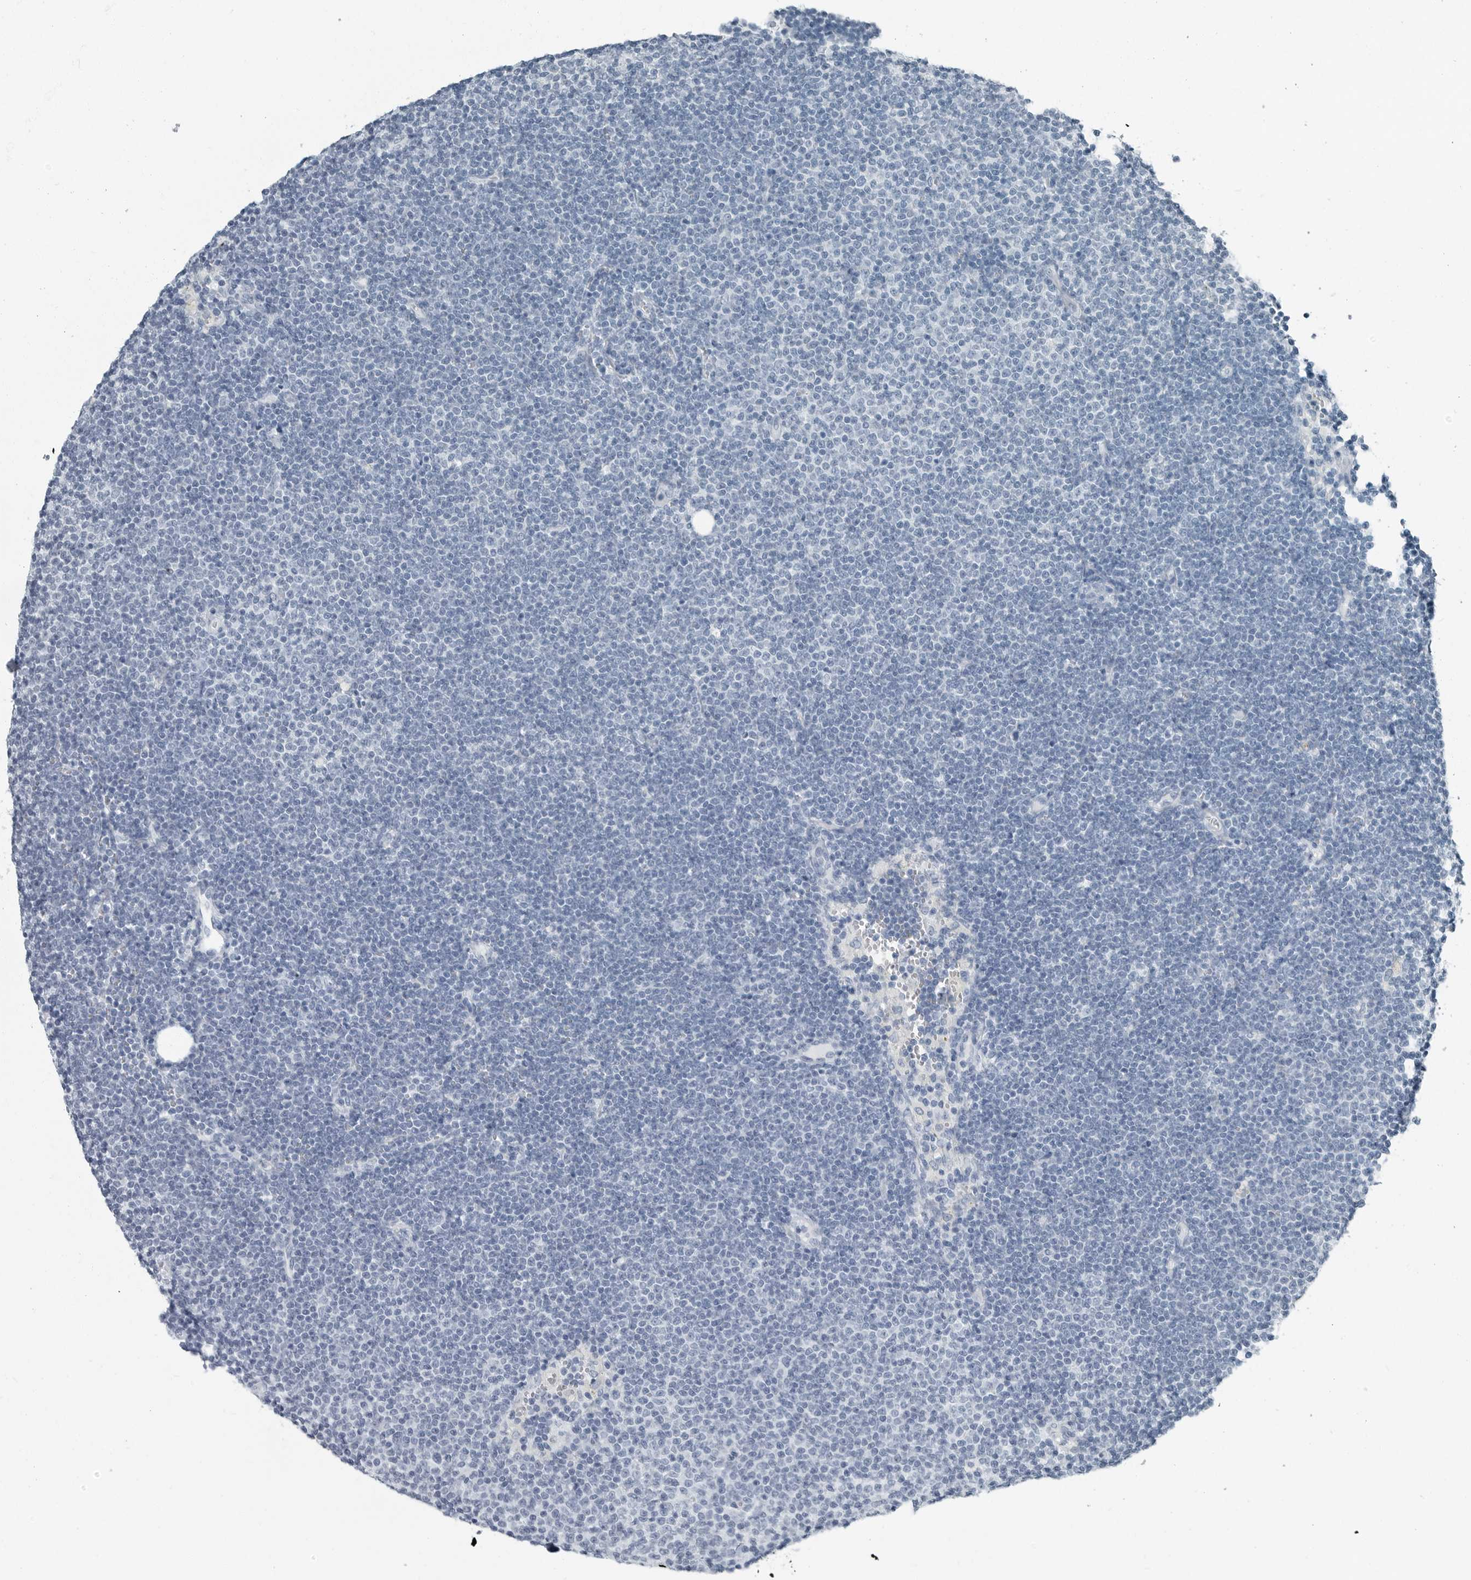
{"staining": {"intensity": "negative", "quantity": "none", "location": "none"}, "tissue": "lymphoma", "cell_type": "Tumor cells", "image_type": "cancer", "snomed": [{"axis": "morphology", "description": "Malignant lymphoma, non-Hodgkin's type, Low grade"}, {"axis": "topography", "description": "Lymph node"}], "caption": "Low-grade malignant lymphoma, non-Hodgkin's type stained for a protein using immunohistochemistry (IHC) reveals no positivity tumor cells.", "gene": "ZPBP2", "patient": {"sex": "female", "age": 53}}